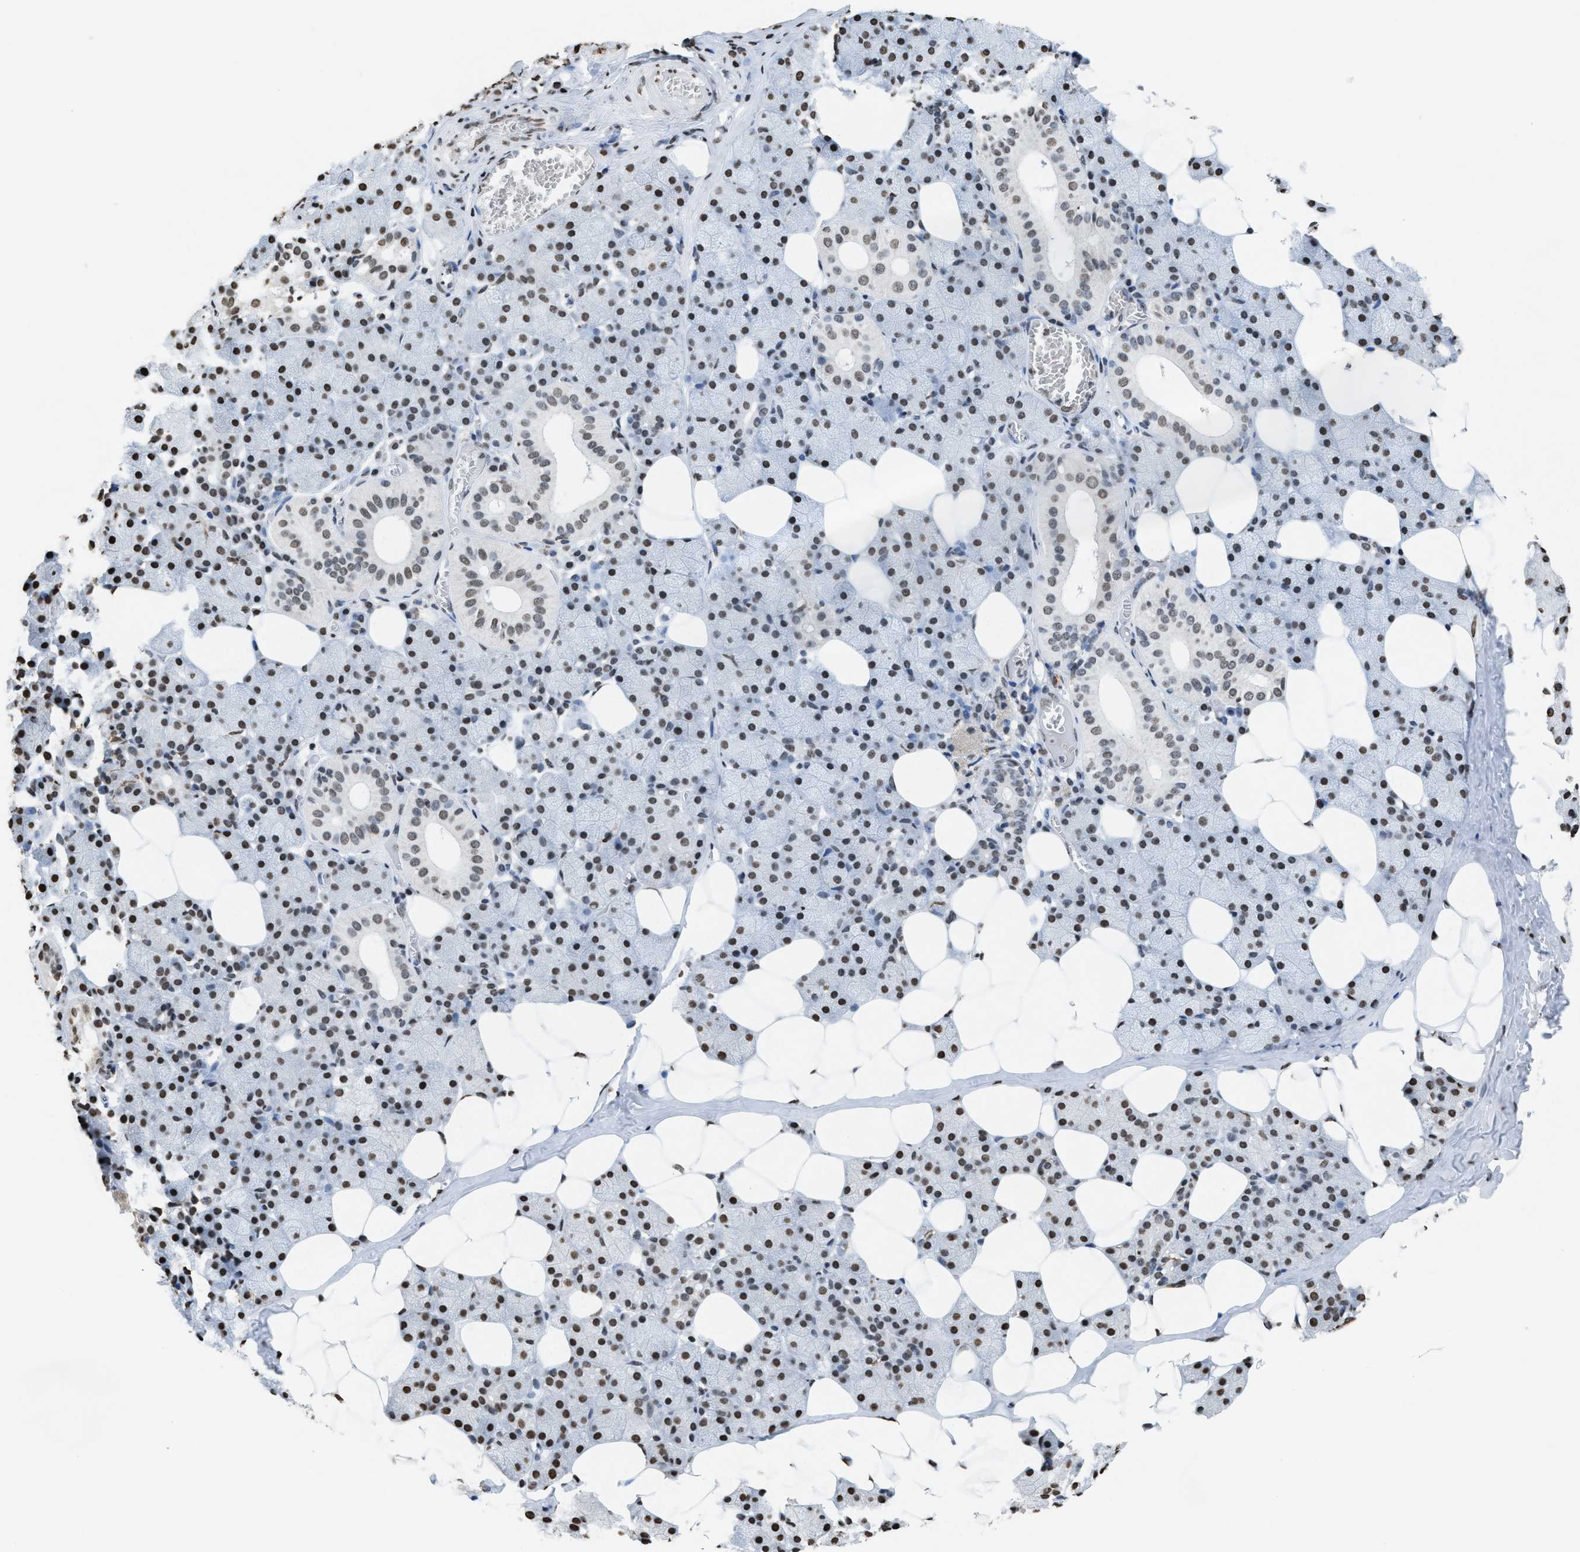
{"staining": {"intensity": "moderate", "quantity": "25%-75%", "location": "nuclear"}, "tissue": "salivary gland", "cell_type": "Glandular cells", "image_type": "normal", "snomed": [{"axis": "morphology", "description": "Normal tissue, NOS"}, {"axis": "topography", "description": "Salivary gland"}], "caption": "Salivary gland stained with DAB IHC exhibits medium levels of moderate nuclear positivity in approximately 25%-75% of glandular cells. (brown staining indicates protein expression, while blue staining denotes nuclei).", "gene": "NUP88", "patient": {"sex": "female", "age": 33}}